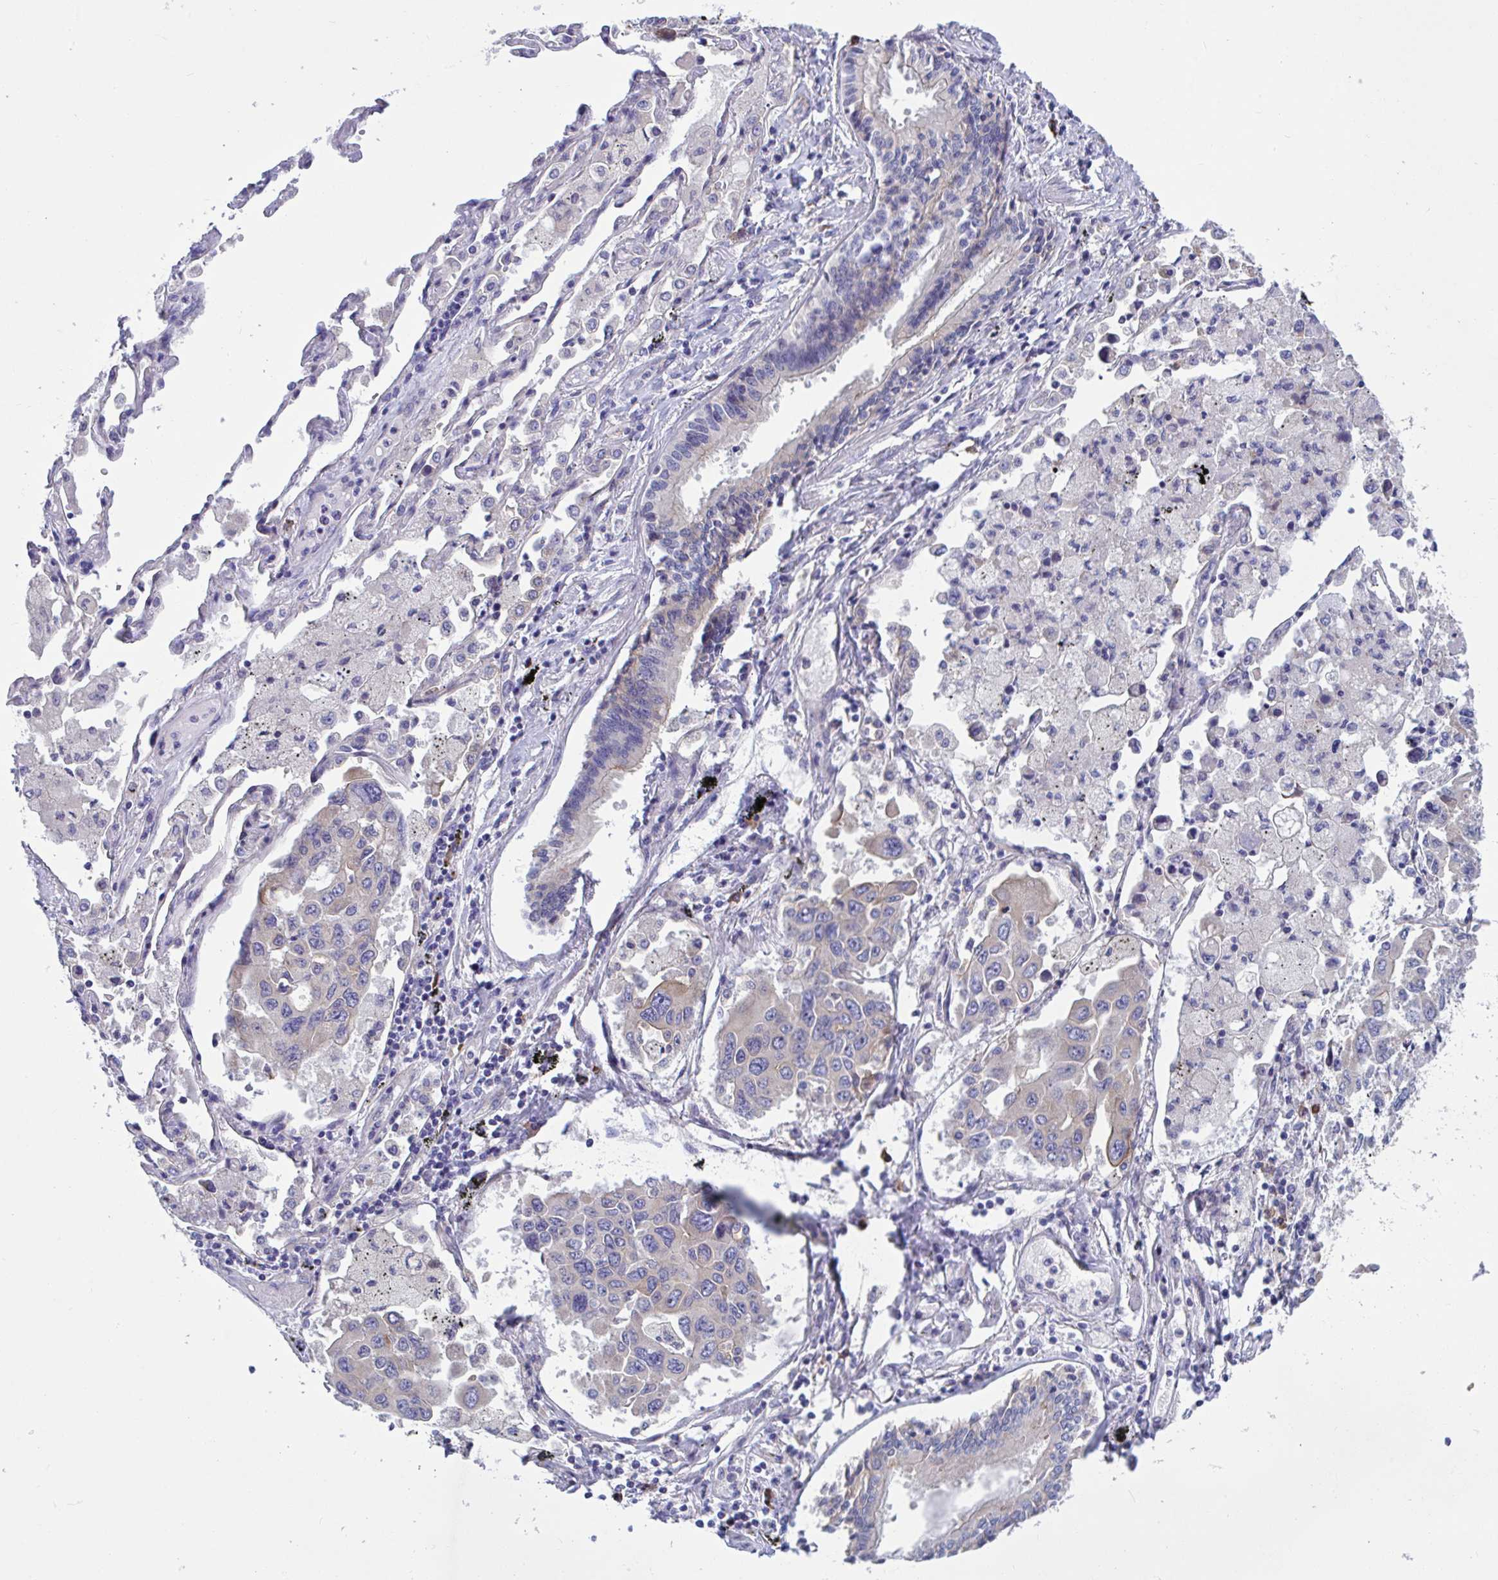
{"staining": {"intensity": "negative", "quantity": "none", "location": "none"}, "tissue": "lung cancer", "cell_type": "Tumor cells", "image_type": "cancer", "snomed": [{"axis": "morphology", "description": "Adenocarcinoma, NOS"}, {"axis": "topography", "description": "Lung"}], "caption": "A high-resolution photomicrograph shows immunohistochemistry staining of lung adenocarcinoma, which reveals no significant positivity in tumor cells.", "gene": "WBP1", "patient": {"sex": "male", "age": 64}}